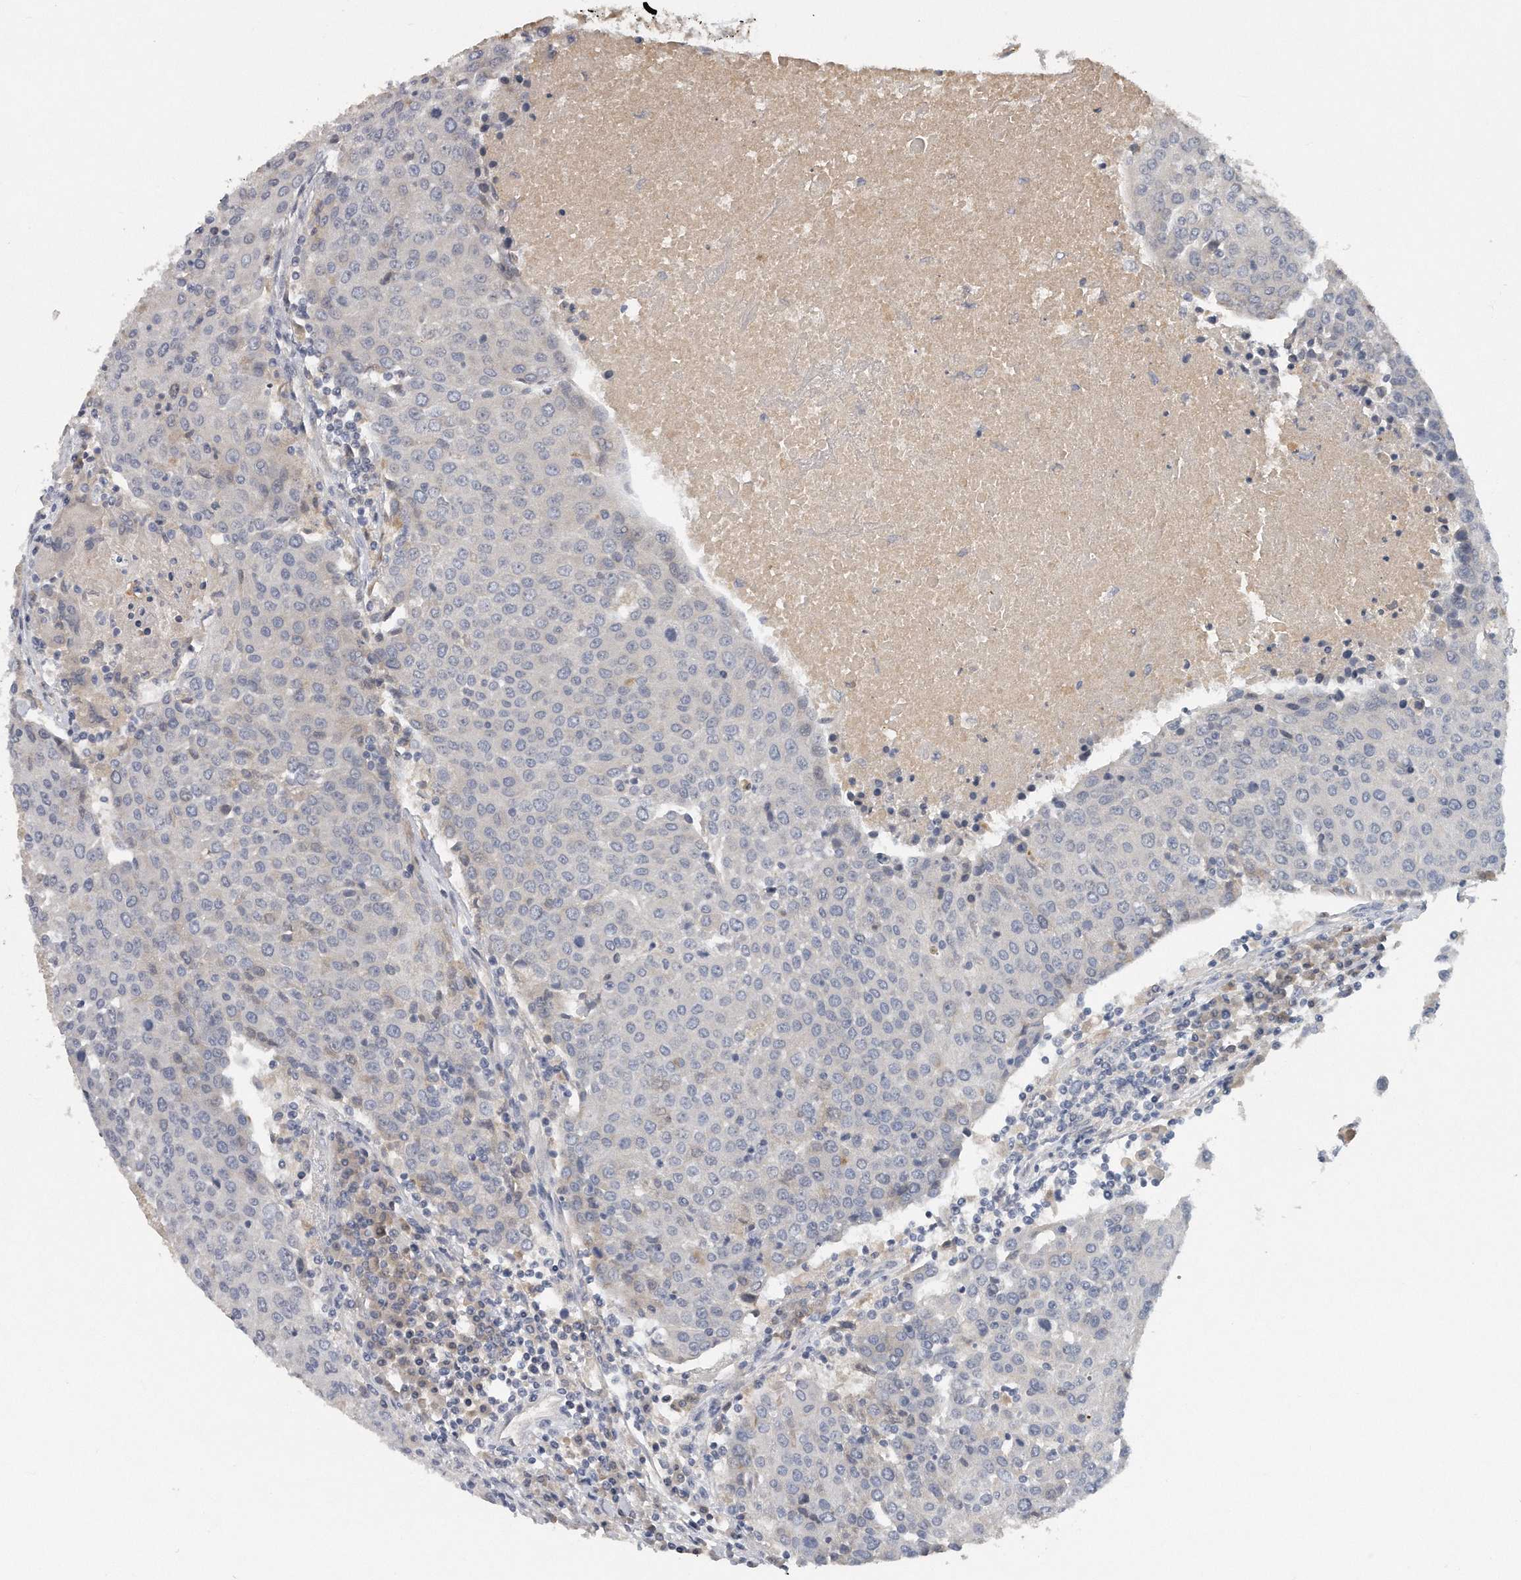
{"staining": {"intensity": "negative", "quantity": "none", "location": "none"}, "tissue": "urothelial cancer", "cell_type": "Tumor cells", "image_type": "cancer", "snomed": [{"axis": "morphology", "description": "Urothelial carcinoma, High grade"}, {"axis": "topography", "description": "Urinary bladder"}], "caption": "An IHC micrograph of urothelial cancer is shown. There is no staining in tumor cells of urothelial cancer.", "gene": "TRAPPC14", "patient": {"sex": "female", "age": 85}}